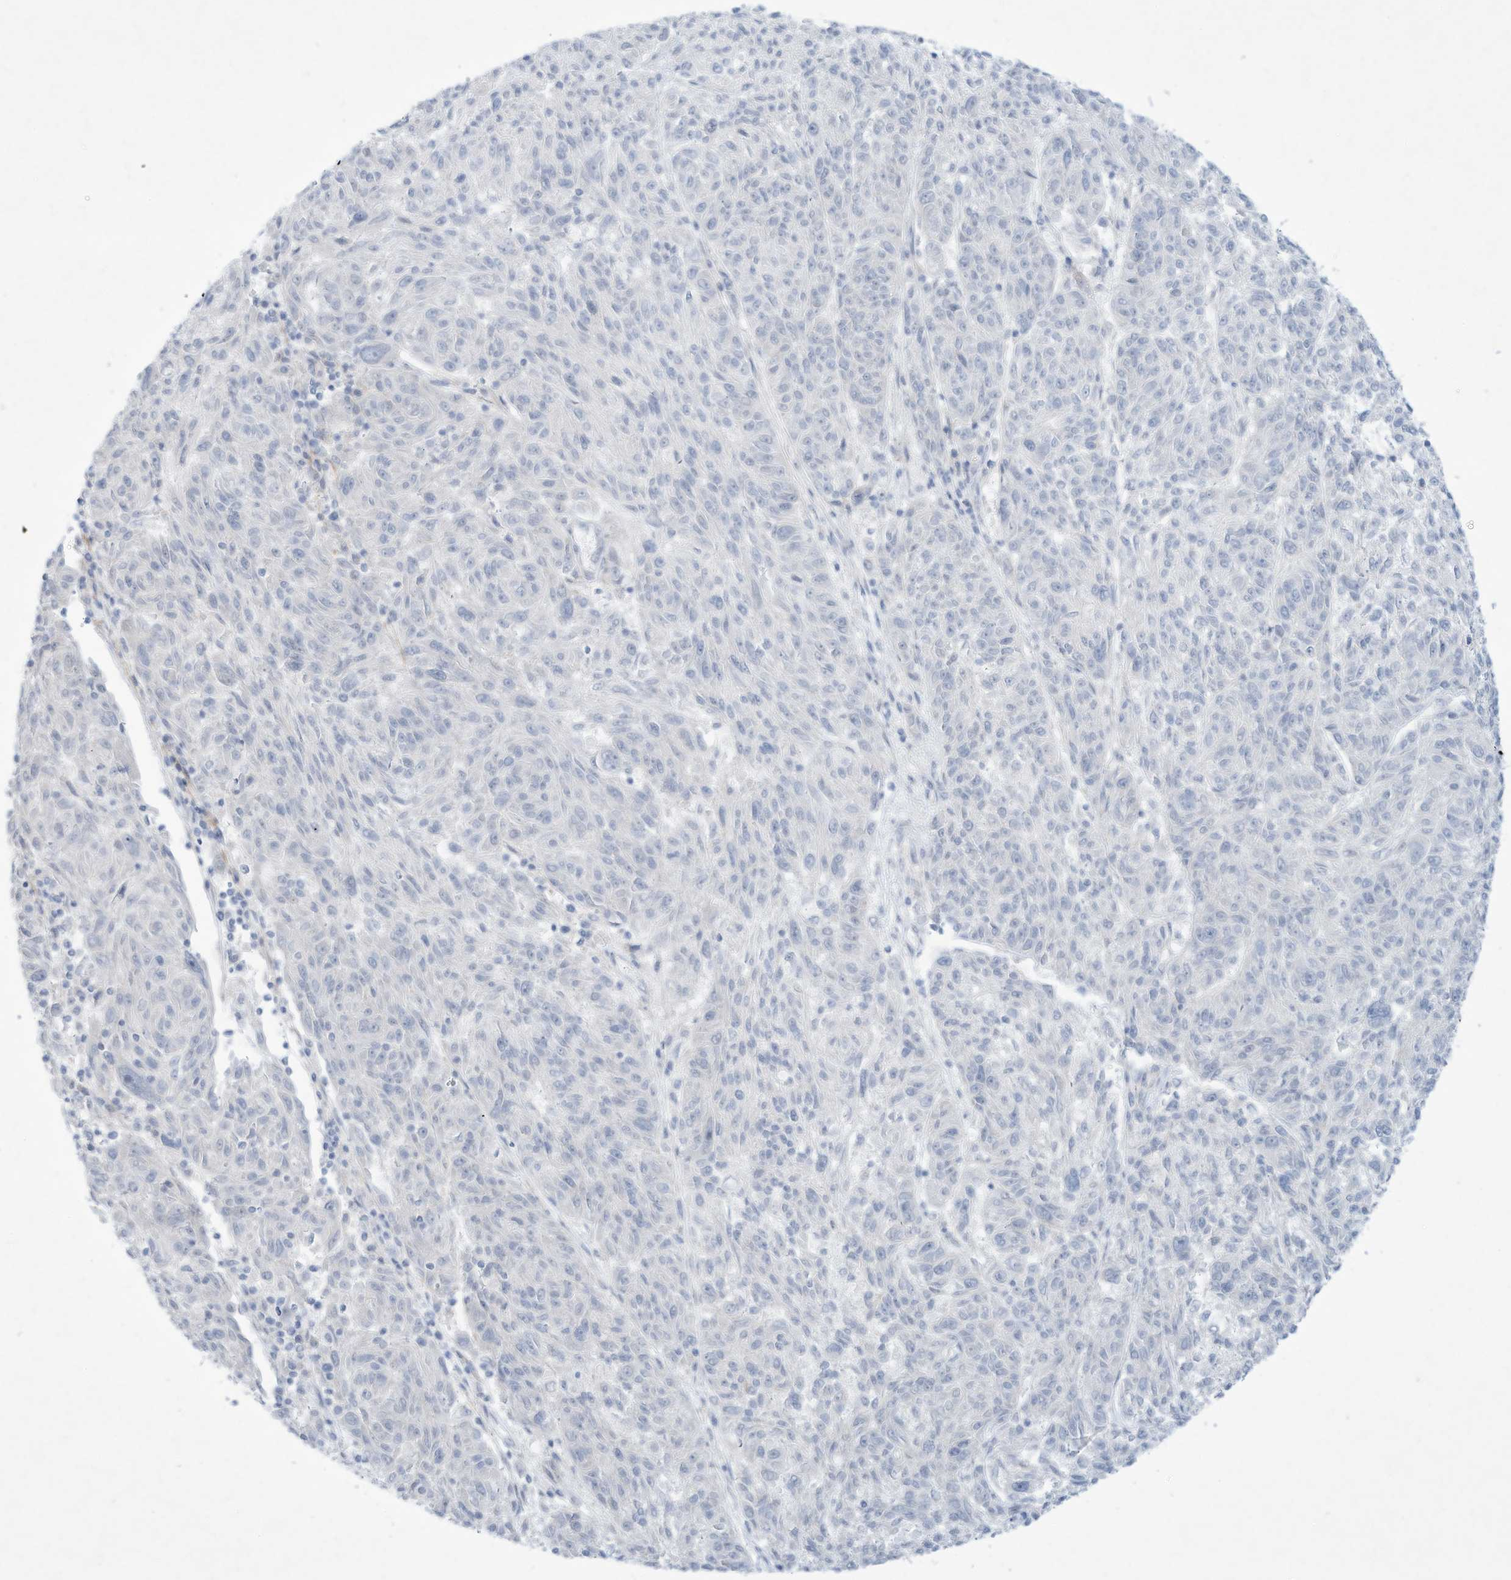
{"staining": {"intensity": "negative", "quantity": "none", "location": "none"}, "tissue": "melanoma", "cell_type": "Tumor cells", "image_type": "cancer", "snomed": [{"axis": "morphology", "description": "Malignant melanoma, NOS"}, {"axis": "topography", "description": "Skin"}], "caption": "The photomicrograph exhibits no staining of tumor cells in melanoma.", "gene": "PAX6", "patient": {"sex": "male", "age": 53}}